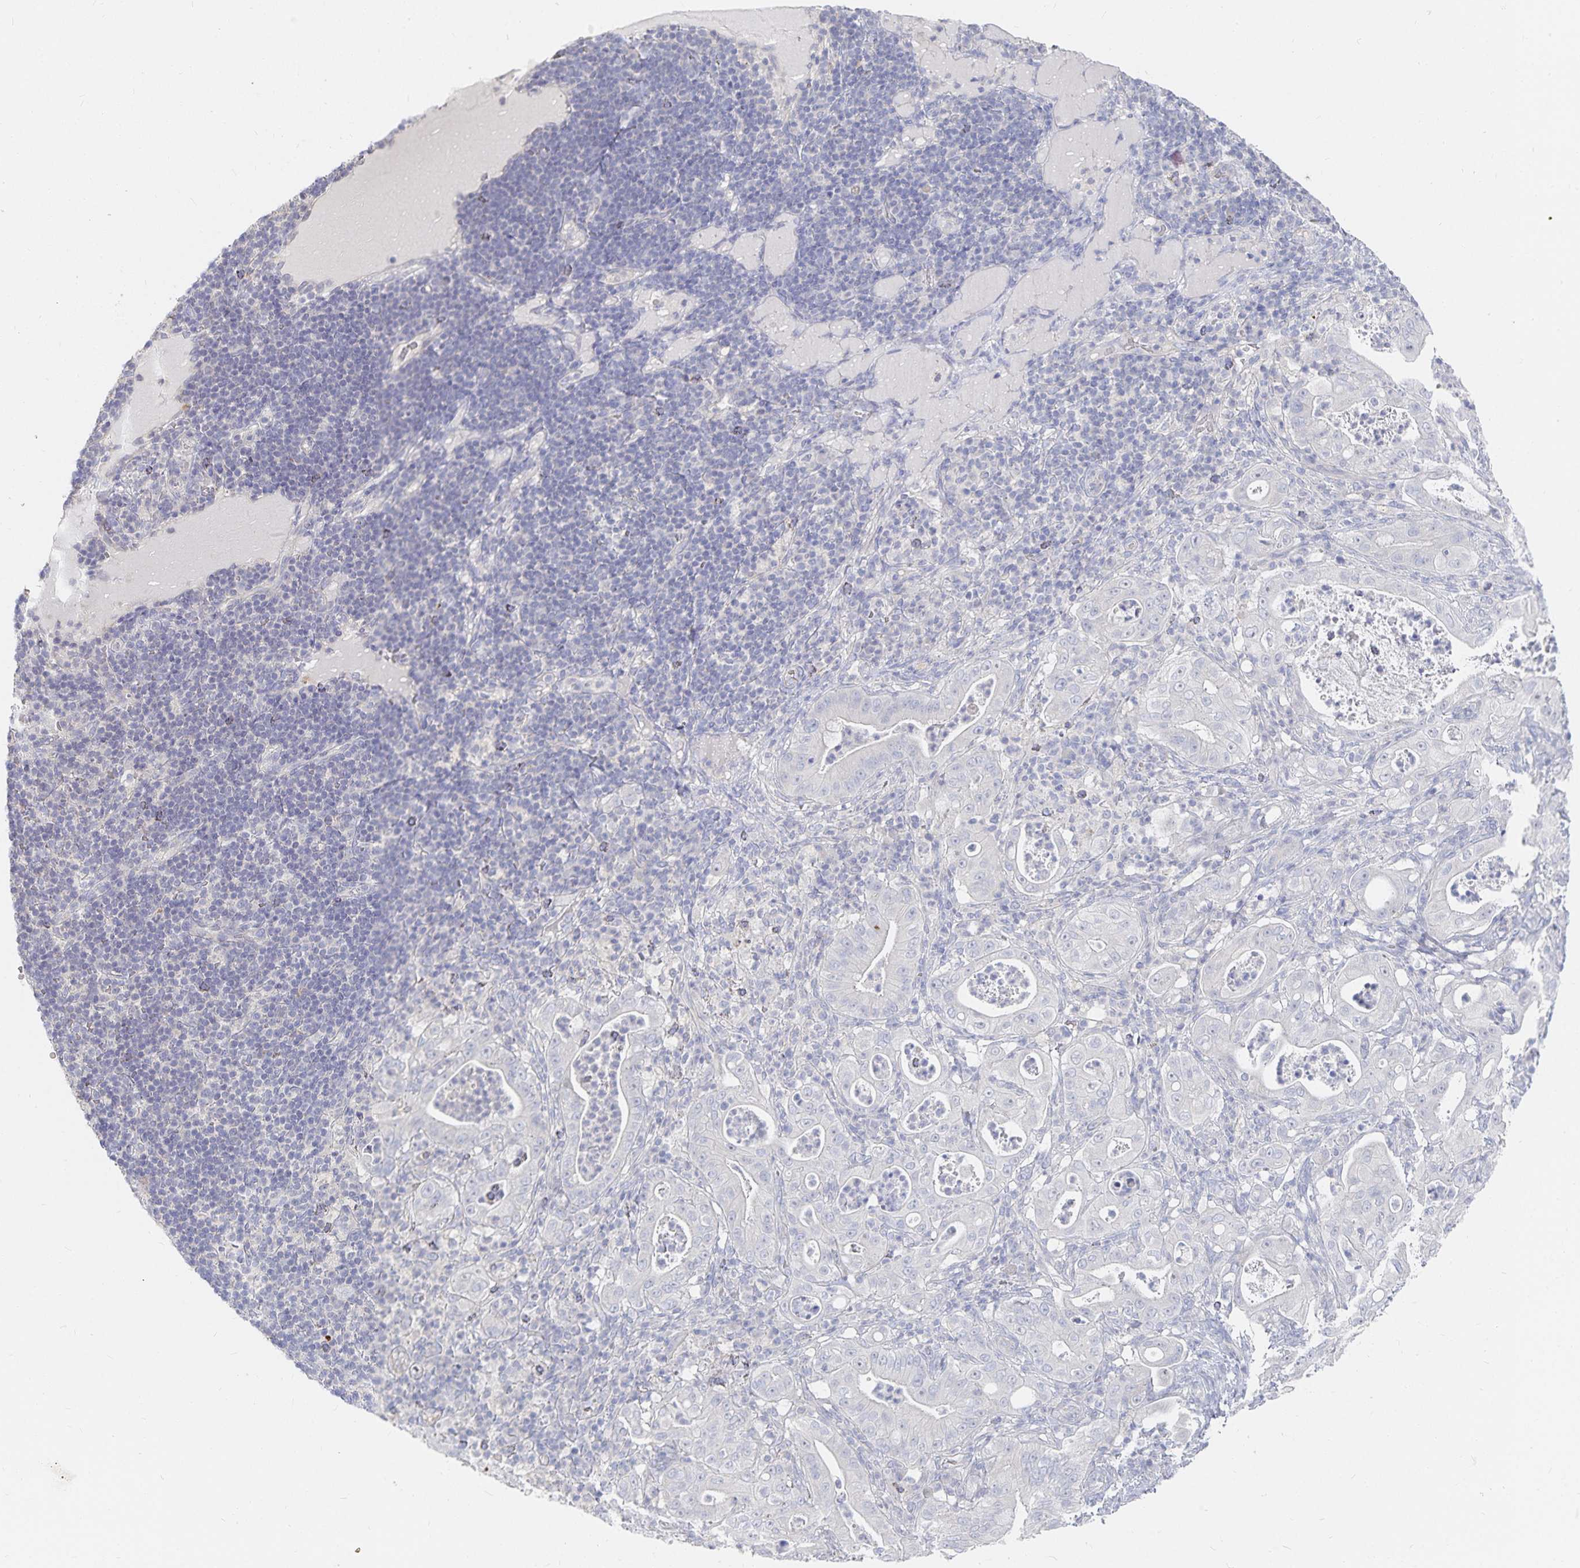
{"staining": {"intensity": "negative", "quantity": "none", "location": "none"}, "tissue": "pancreatic cancer", "cell_type": "Tumor cells", "image_type": "cancer", "snomed": [{"axis": "morphology", "description": "Adenocarcinoma, NOS"}, {"axis": "topography", "description": "Pancreas"}], "caption": "Protein analysis of adenocarcinoma (pancreatic) exhibits no significant positivity in tumor cells.", "gene": "DNAH9", "patient": {"sex": "male", "age": 71}}